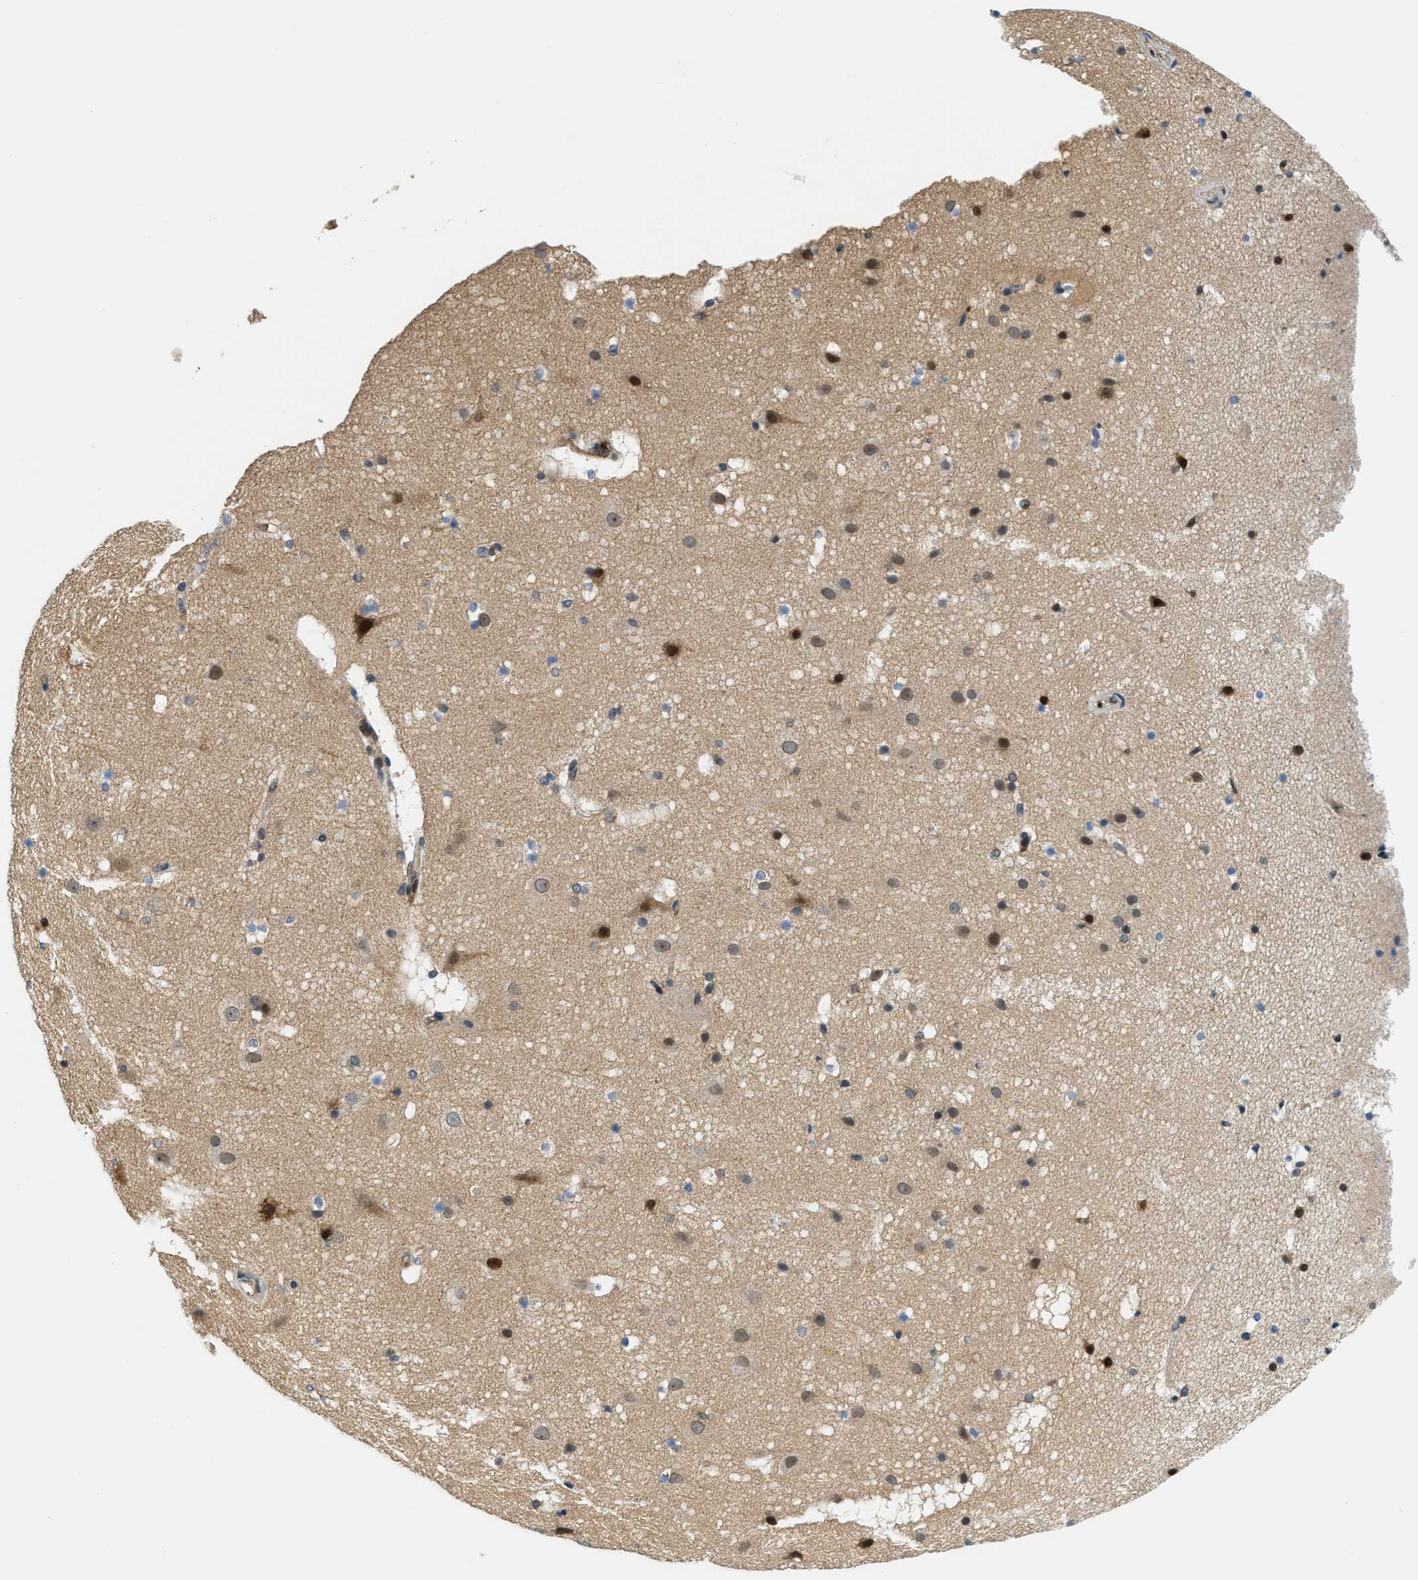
{"staining": {"intensity": "negative", "quantity": "none", "location": "none"}, "tissue": "cerebral cortex", "cell_type": "Endothelial cells", "image_type": "normal", "snomed": [{"axis": "morphology", "description": "Normal tissue, NOS"}, {"axis": "topography", "description": "Cerebral cortex"}], "caption": "The histopathology image shows no significant positivity in endothelial cells of cerebral cortex. (Brightfield microscopy of DAB immunohistochemistry at high magnification).", "gene": "KMT2A", "patient": {"sex": "male", "age": 45}}